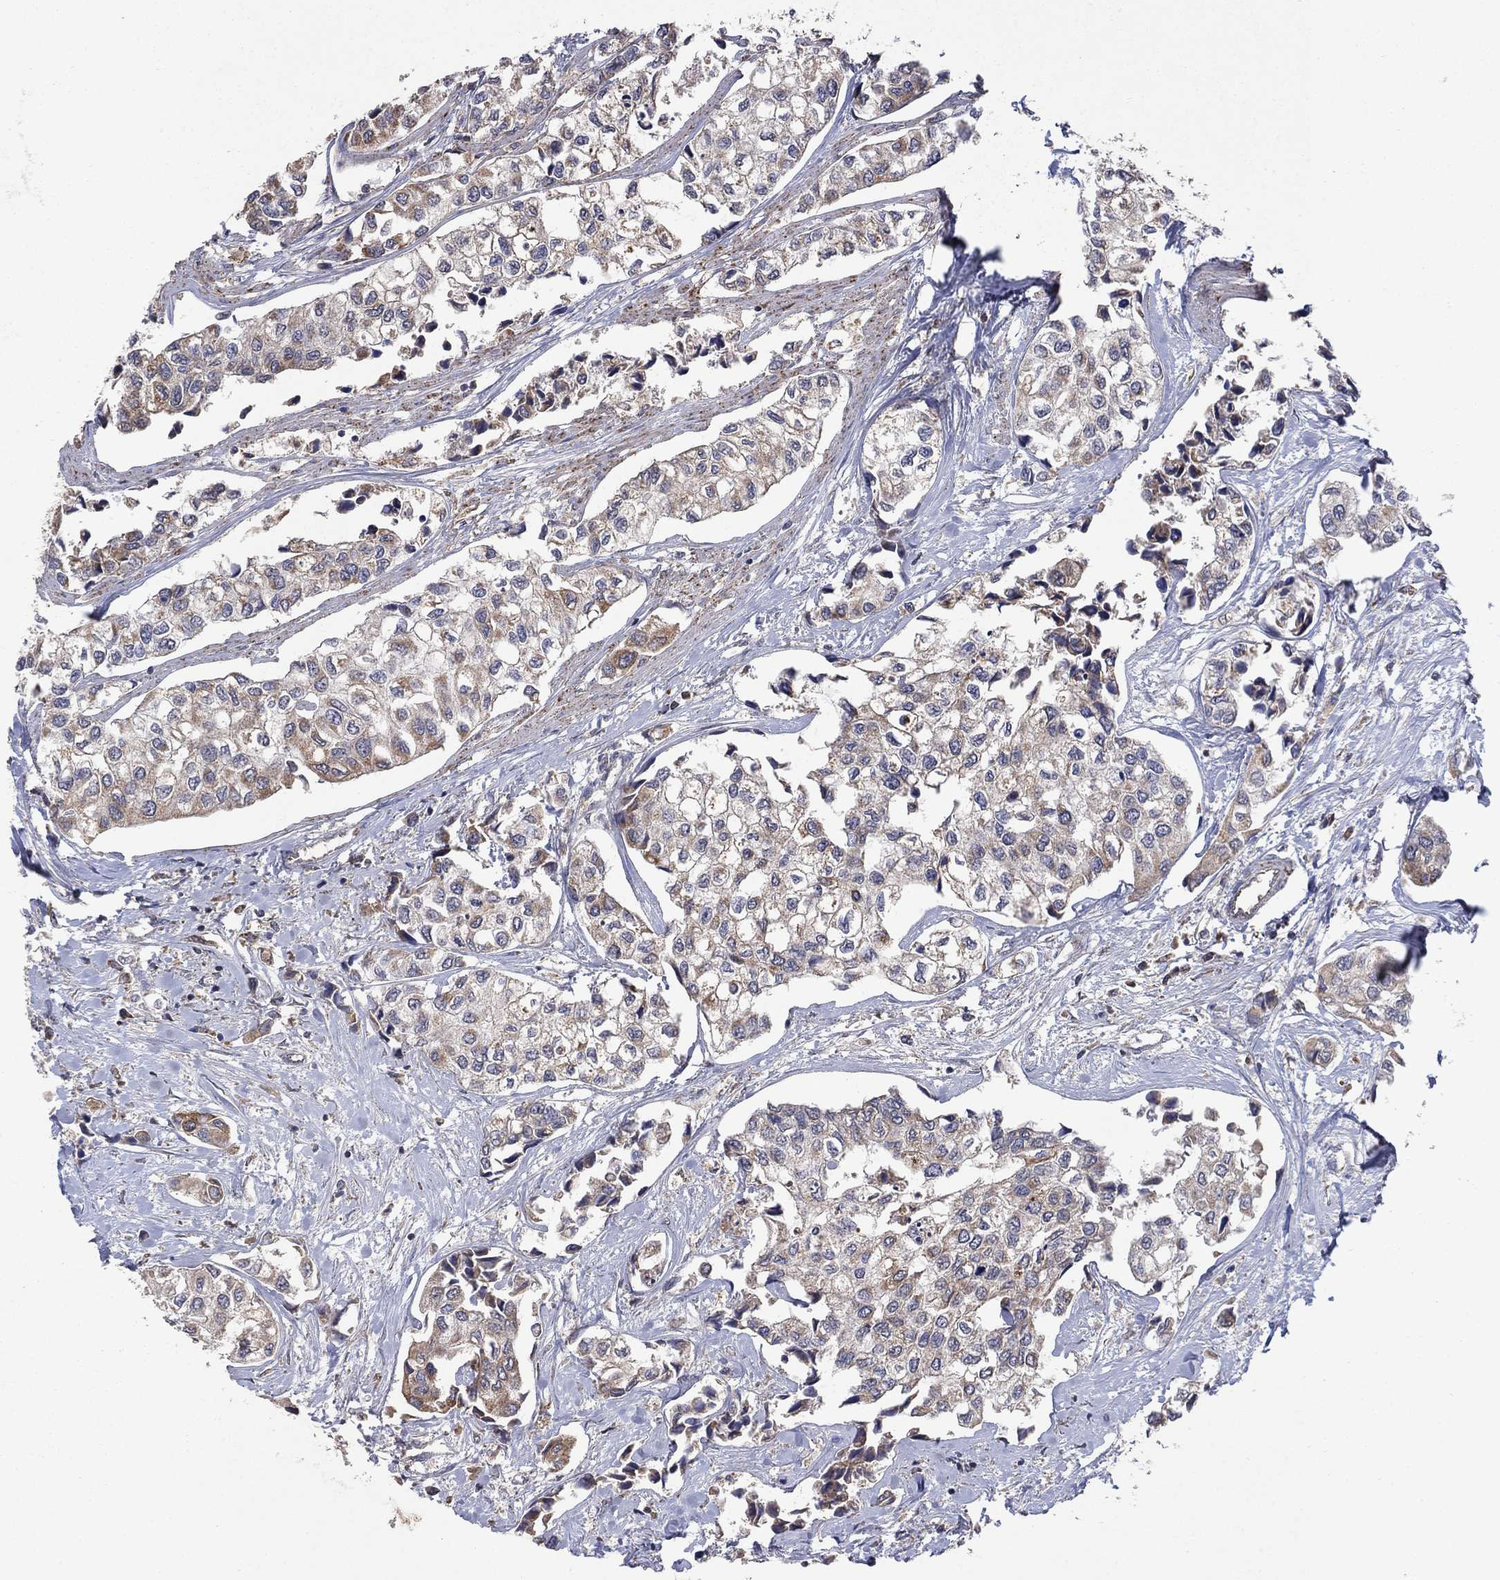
{"staining": {"intensity": "weak", "quantity": "25%-75%", "location": "cytoplasmic/membranous"}, "tissue": "urothelial cancer", "cell_type": "Tumor cells", "image_type": "cancer", "snomed": [{"axis": "morphology", "description": "Urothelial carcinoma, High grade"}, {"axis": "topography", "description": "Urinary bladder"}], "caption": "Urothelial carcinoma (high-grade) stained for a protein shows weak cytoplasmic/membranous positivity in tumor cells. The protein of interest is shown in brown color, while the nuclei are stained blue.", "gene": "DPH1", "patient": {"sex": "male", "age": 73}}